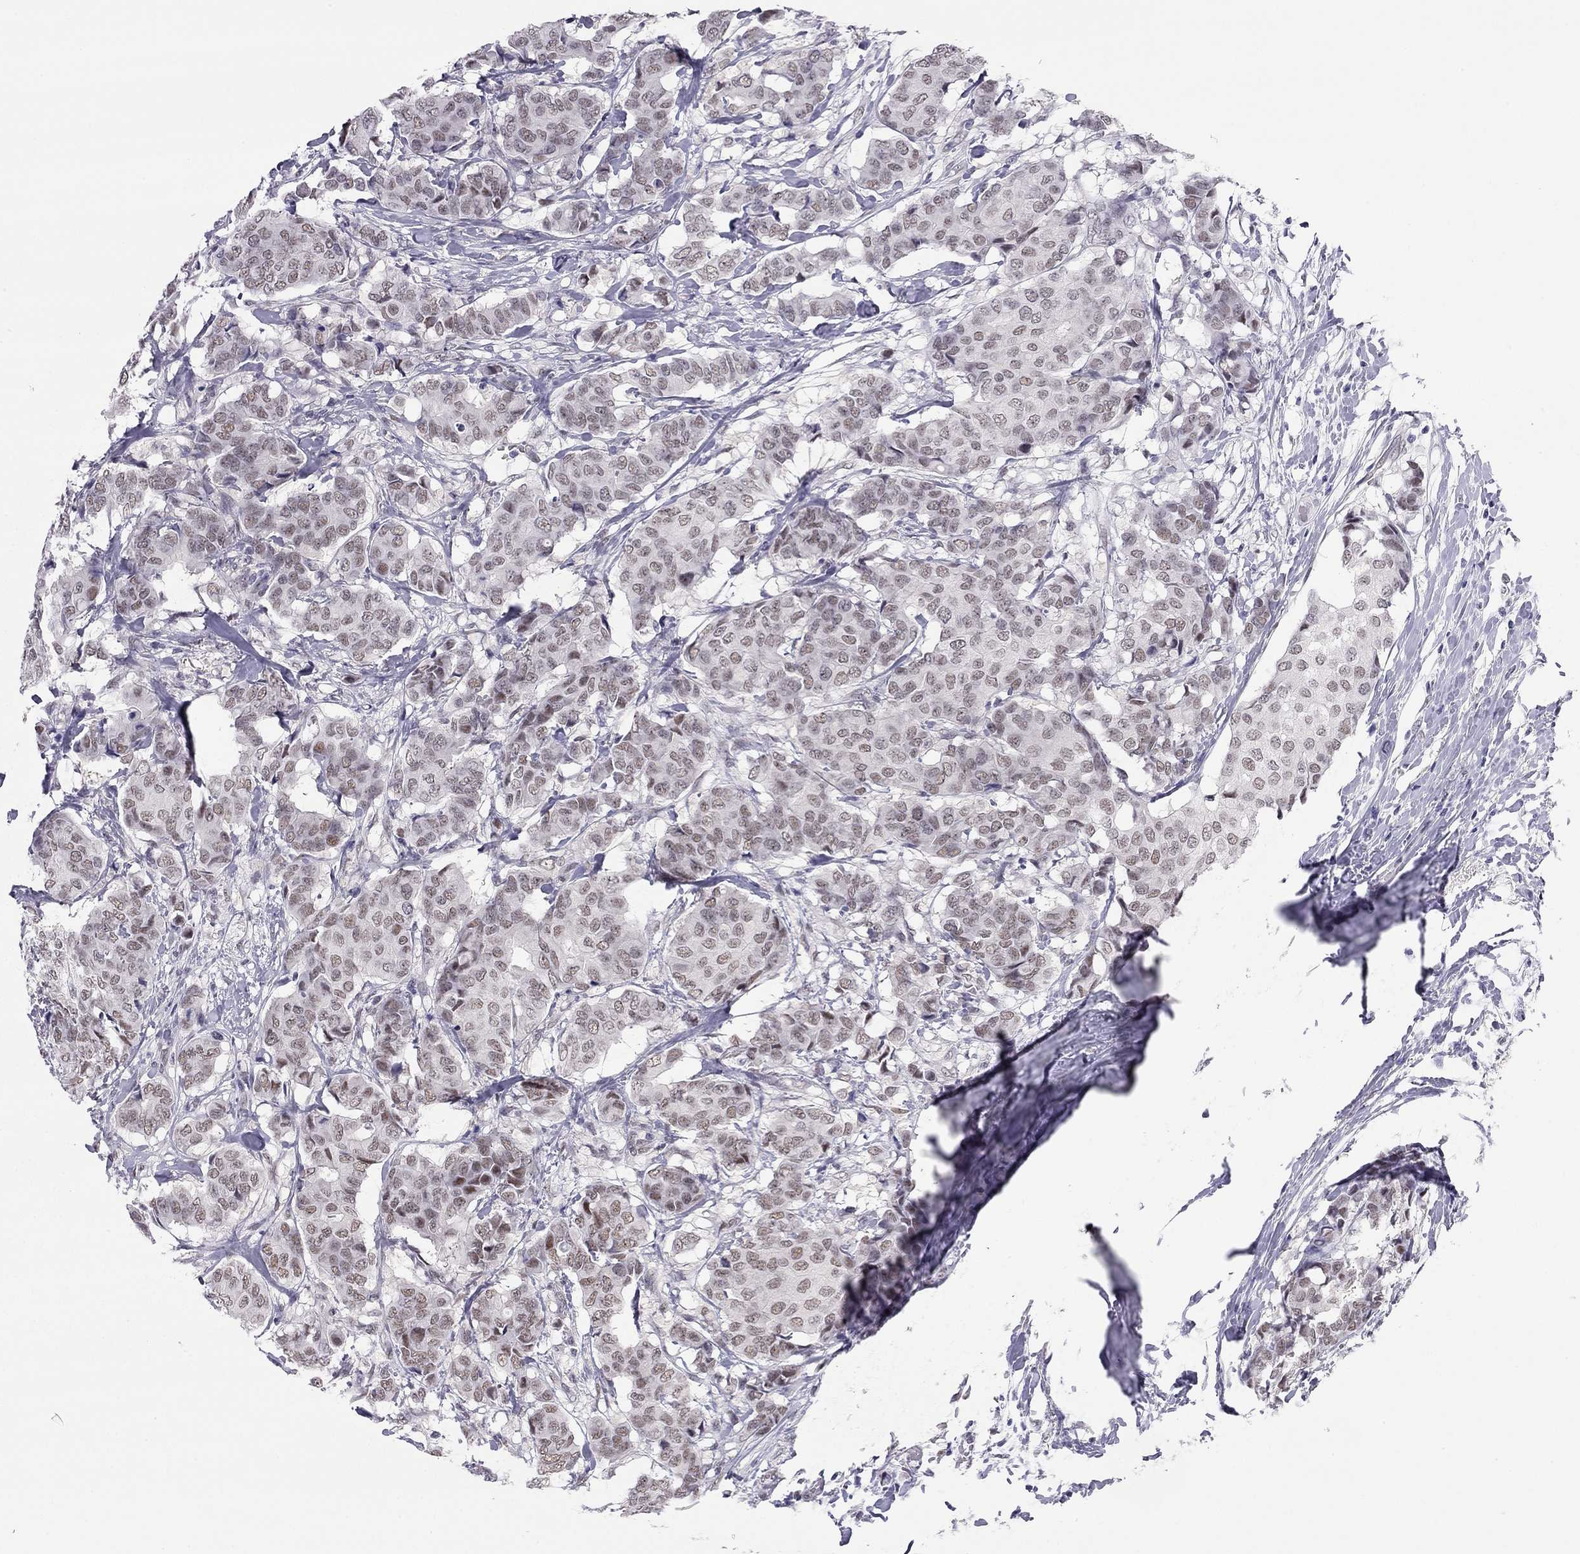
{"staining": {"intensity": "moderate", "quantity": "25%-75%", "location": "nuclear"}, "tissue": "breast cancer", "cell_type": "Tumor cells", "image_type": "cancer", "snomed": [{"axis": "morphology", "description": "Duct carcinoma"}, {"axis": "topography", "description": "Breast"}], "caption": "IHC image of neoplastic tissue: breast intraductal carcinoma stained using immunohistochemistry reveals medium levels of moderate protein expression localized specifically in the nuclear of tumor cells, appearing as a nuclear brown color.", "gene": "DOT1L", "patient": {"sex": "female", "age": 75}}